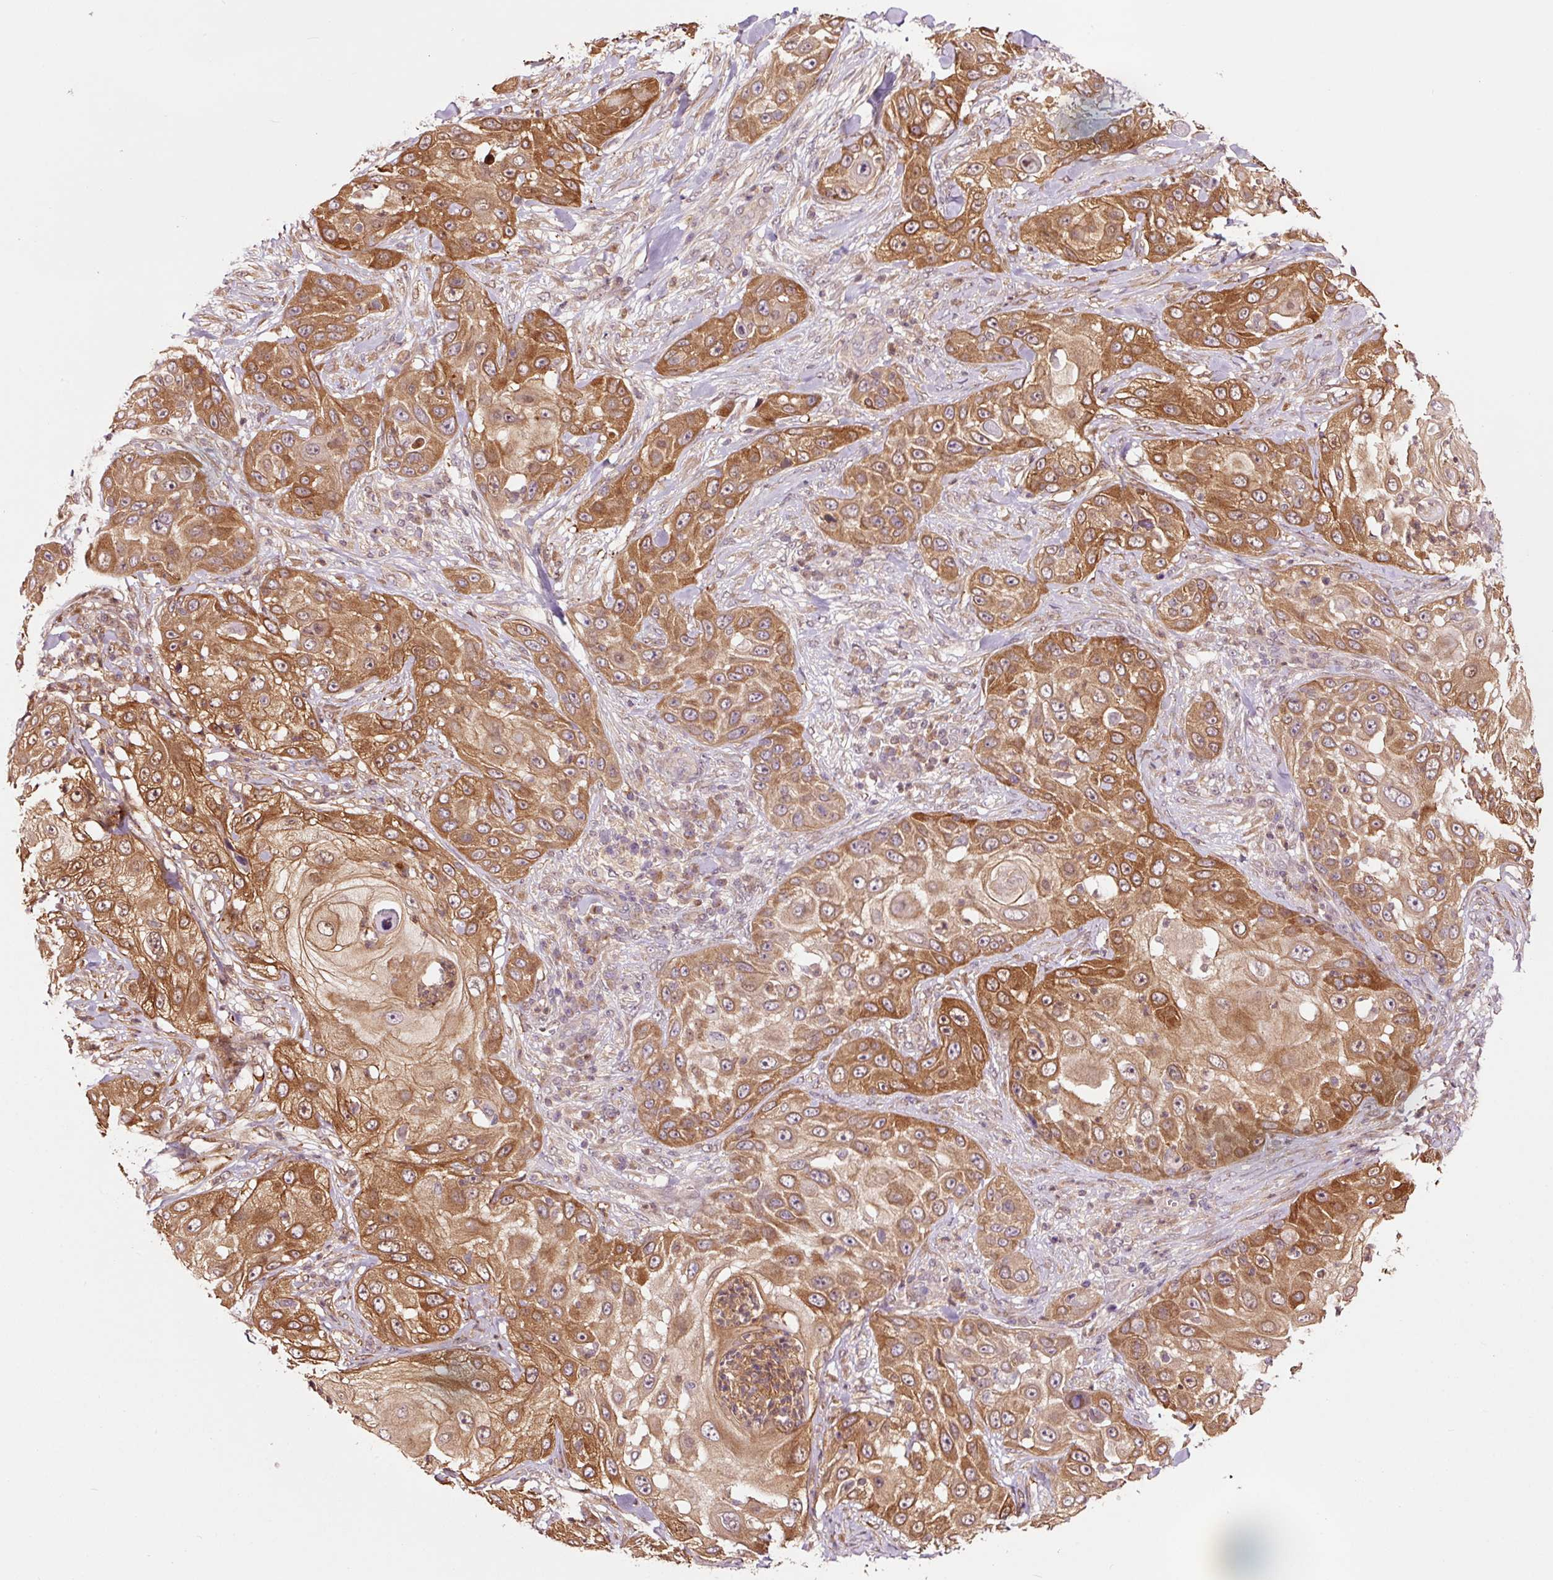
{"staining": {"intensity": "strong", "quantity": ">75%", "location": "cytoplasmic/membranous,nuclear"}, "tissue": "skin cancer", "cell_type": "Tumor cells", "image_type": "cancer", "snomed": [{"axis": "morphology", "description": "Squamous cell carcinoma, NOS"}, {"axis": "topography", "description": "Skin"}], "caption": "This is a photomicrograph of immunohistochemistry (IHC) staining of skin cancer, which shows strong expression in the cytoplasmic/membranous and nuclear of tumor cells.", "gene": "FBXL14", "patient": {"sex": "female", "age": 44}}